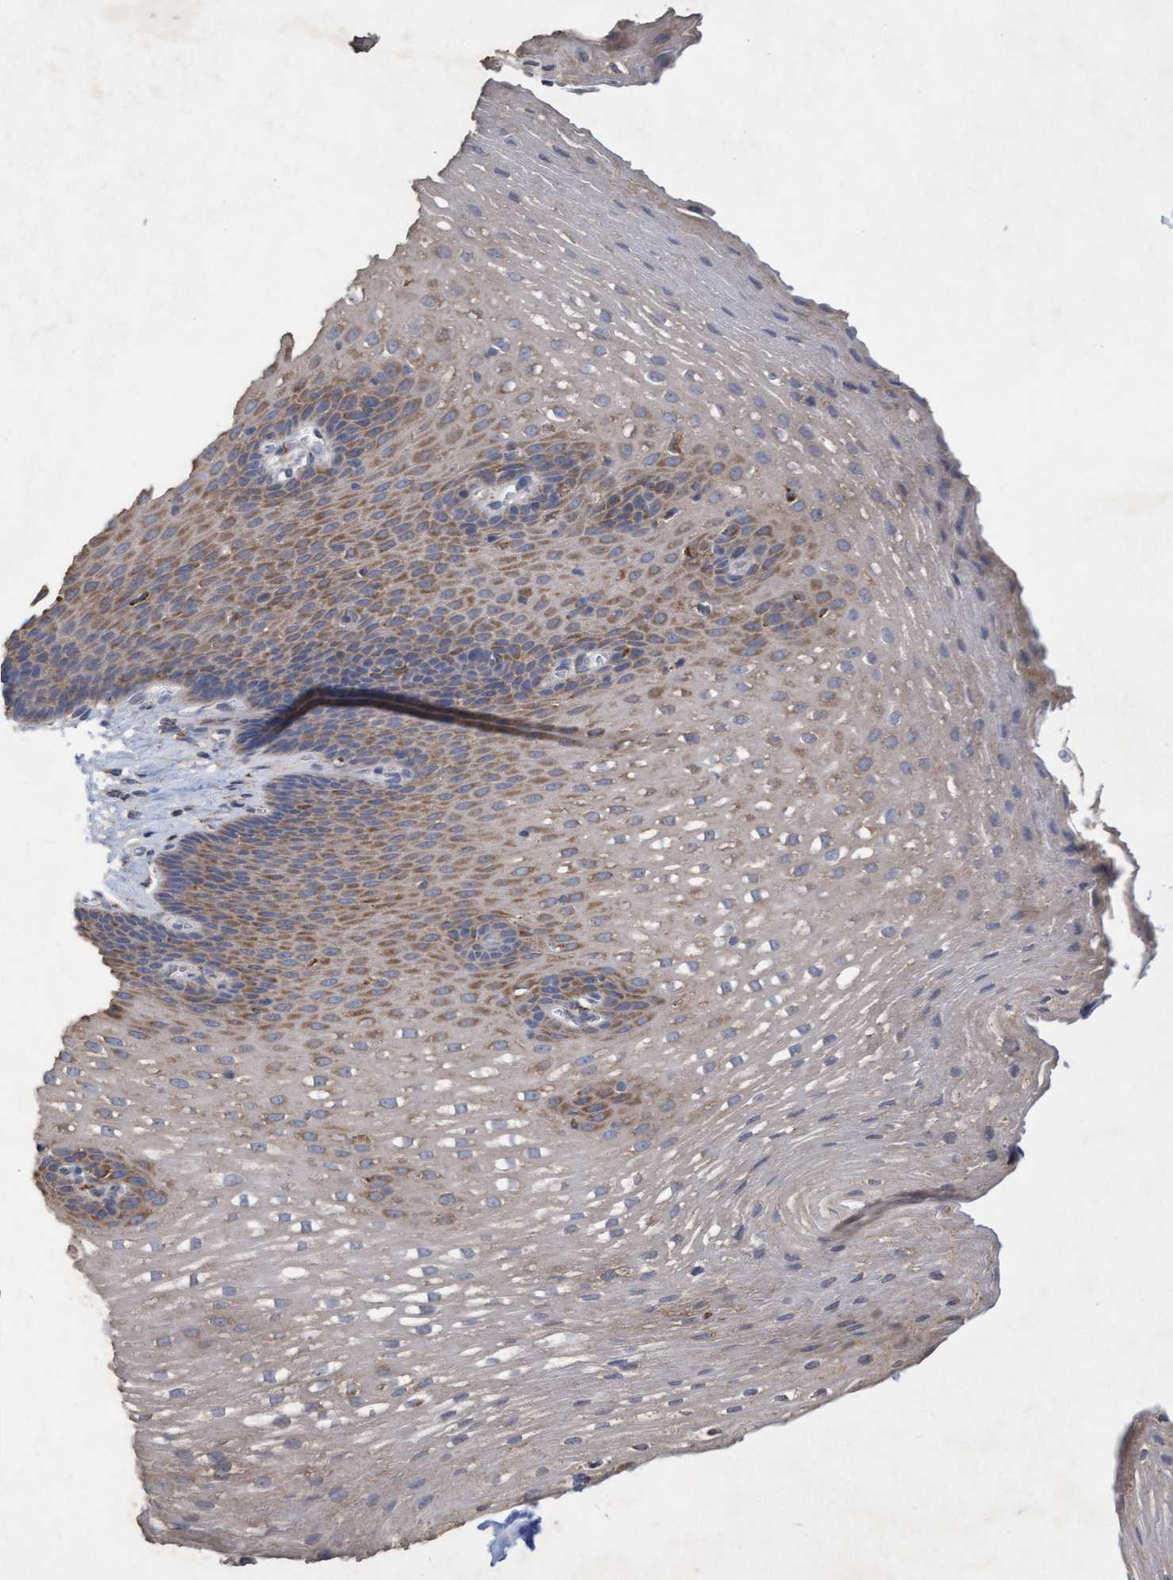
{"staining": {"intensity": "moderate", "quantity": "25%-75%", "location": "cytoplasmic/membranous"}, "tissue": "esophagus", "cell_type": "Squamous epithelial cells", "image_type": "normal", "snomed": [{"axis": "morphology", "description": "Normal tissue, NOS"}, {"axis": "topography", "description": "Esophagus"}], "caption": "Squamous epithelial cells reveal moderate cytoplasmic/membranous staining in approximately 25%-75% of cells in normal esophagus.", "gene": "ATPAF2", "patient": {"sex": "male", "age": 48}}